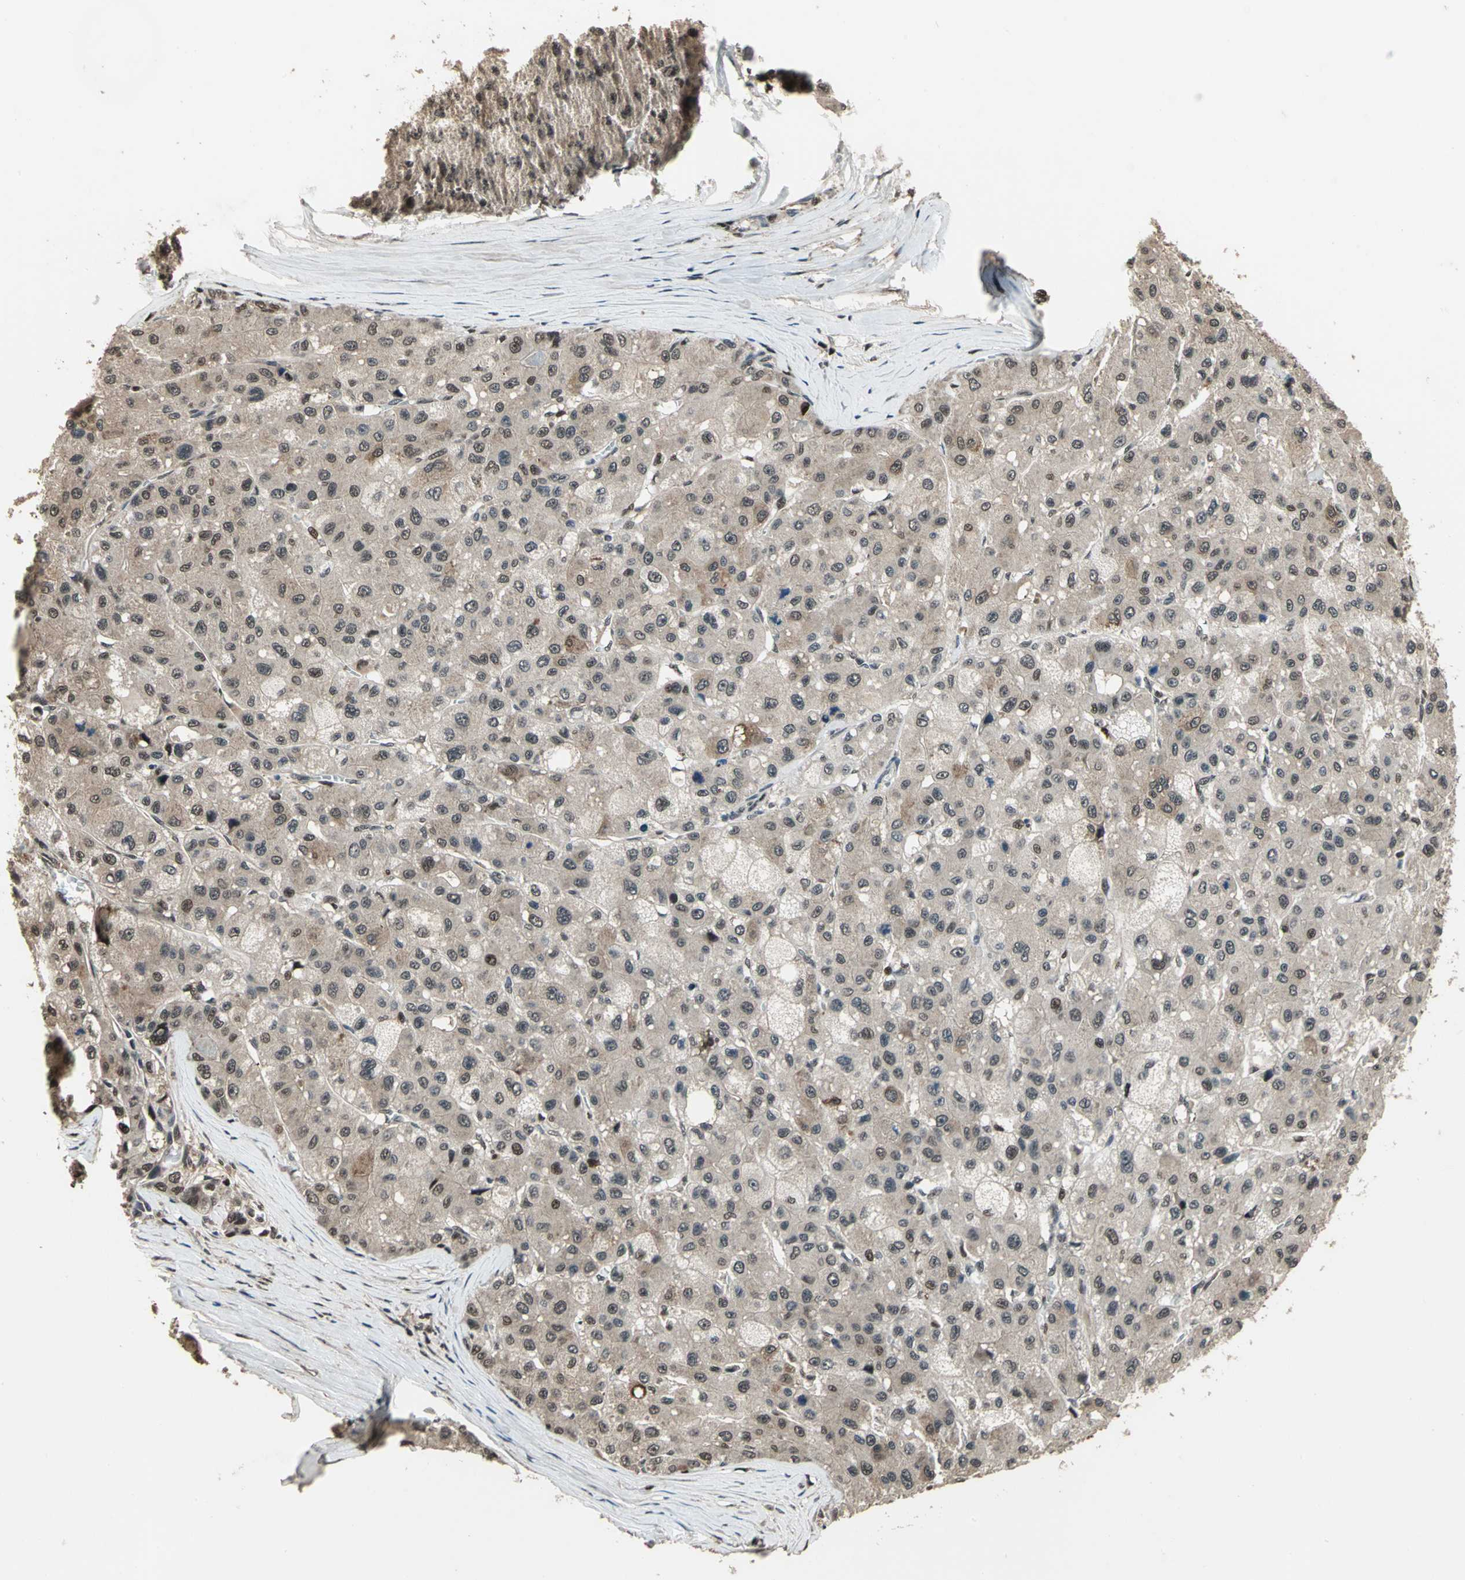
{"staining": {"intensity": "moderate", "quantity": "25%-75%", "location": "nuclear"}, "tissue": "liver cancer", "cell_type": "Tumor cells", "image_type": "cancer", "snomed": [{"axis": "morphology", "description": "Carcinoma, Hepatocellular, NOS"}, {"axis": "topography", "description": "Liver"}], "caption": "The immunohistochemical stain labels moderate nuclear staining in tumor cells of liver cancer (hepatocellular carcinoma) tissue.", "gene": "MIS18BP1", "patient": {"sex": "male", "age": 80}}